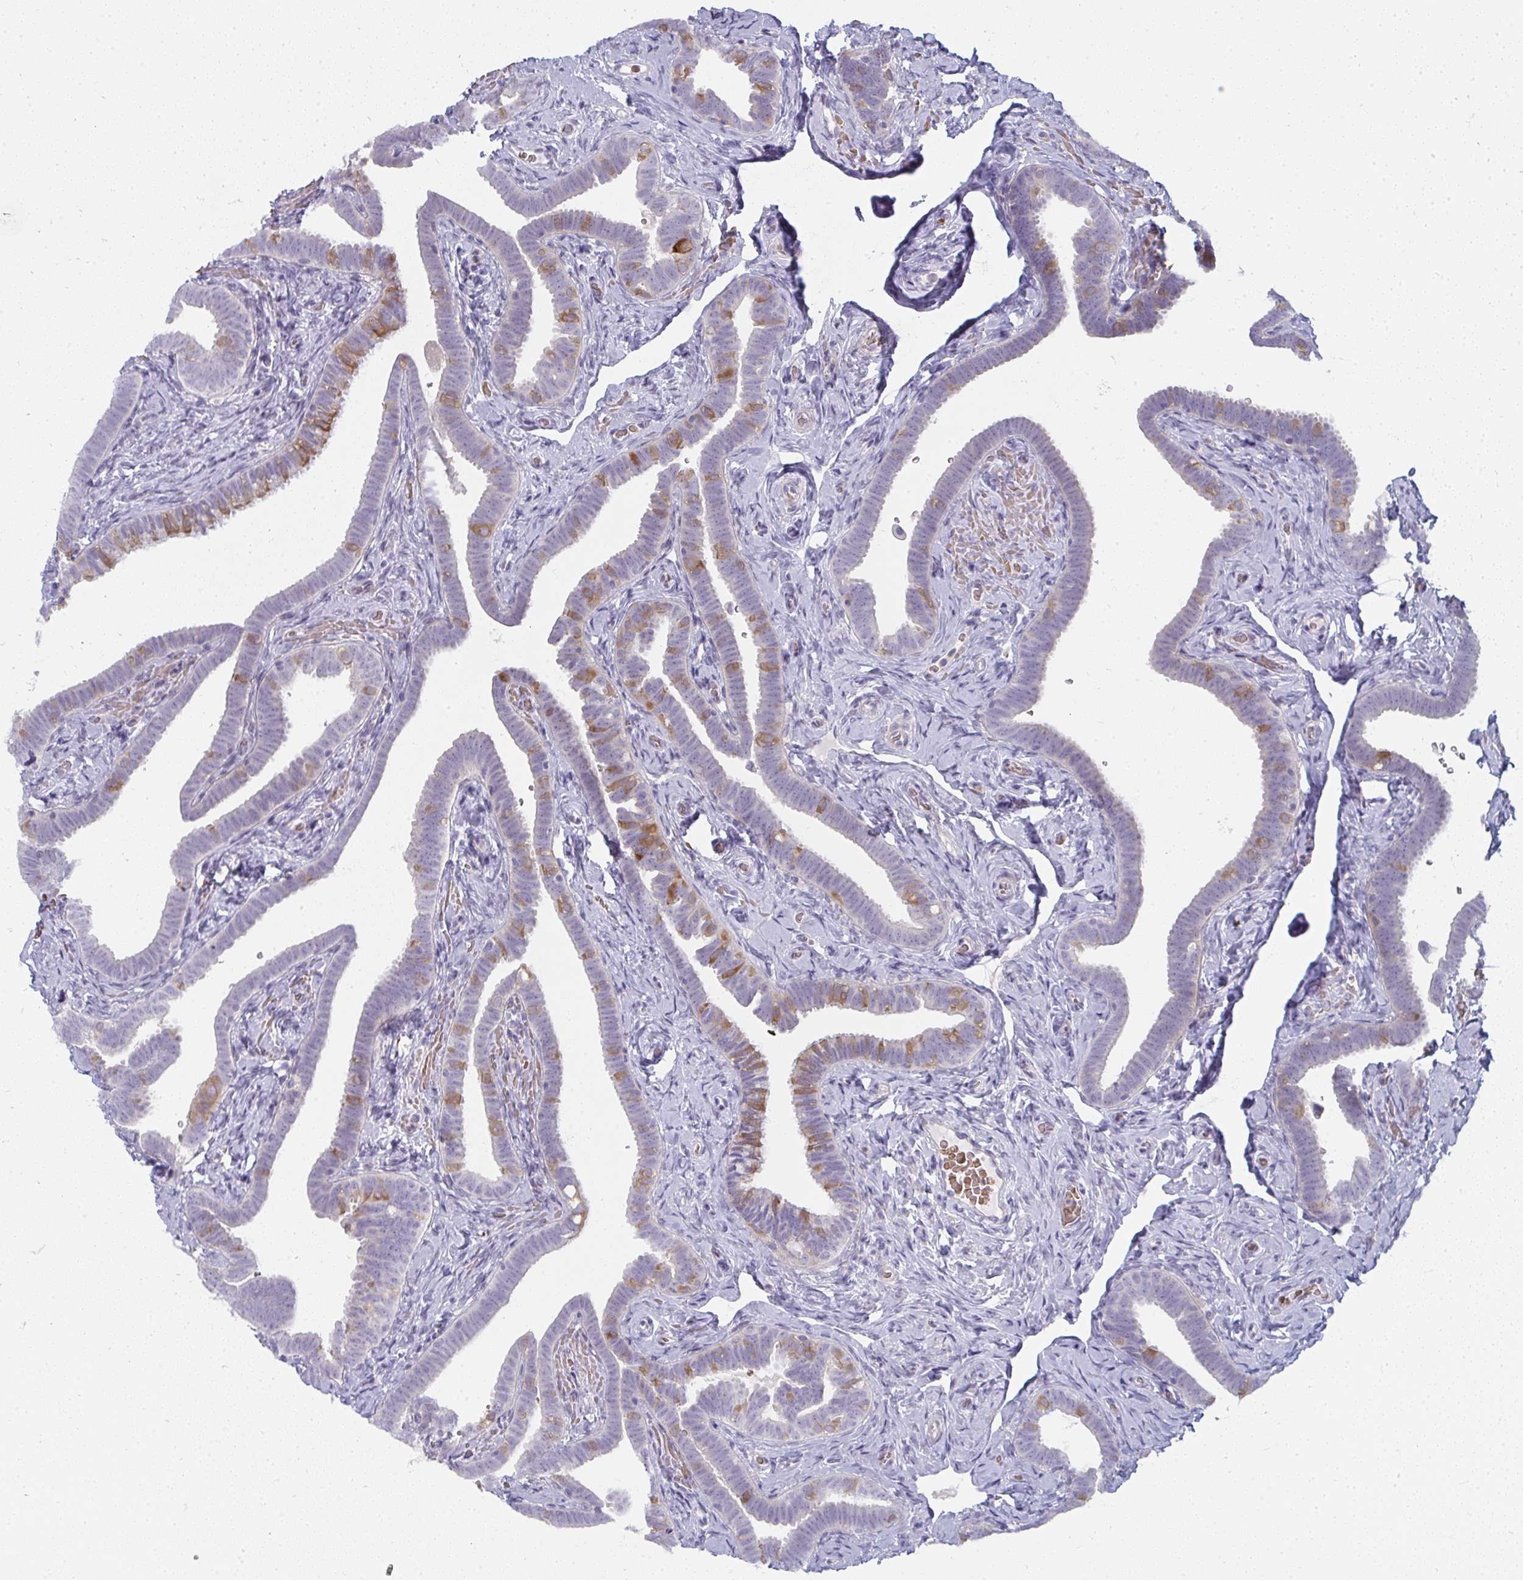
{"staining": {"intensity": "moderate", "quantity": "25%-75%", "location": "cytoplasmic/membranous"}, "tissue": "fallopian tube", "cell_type": "Glandular cells", "image_type": "normal", "snomed": [{"axis": "morphology", "description": "Normal tissue, NOS"}, {"axis": "topography", "description": "Fallopian tube"}], "caption": "IHC of unremarkable human fallopian tube exhibits medium levels of moderate cytoplasmic/membranous expression in approximately 25%-75% of glandular cells. The staining was performed using DAB to visualize the protein expression in brown, while the nuclei were stained in blue with hematoxylin (Magnification: 20x).", "gene": "SHB", "patient": {"sex": "female", "age": 69}}